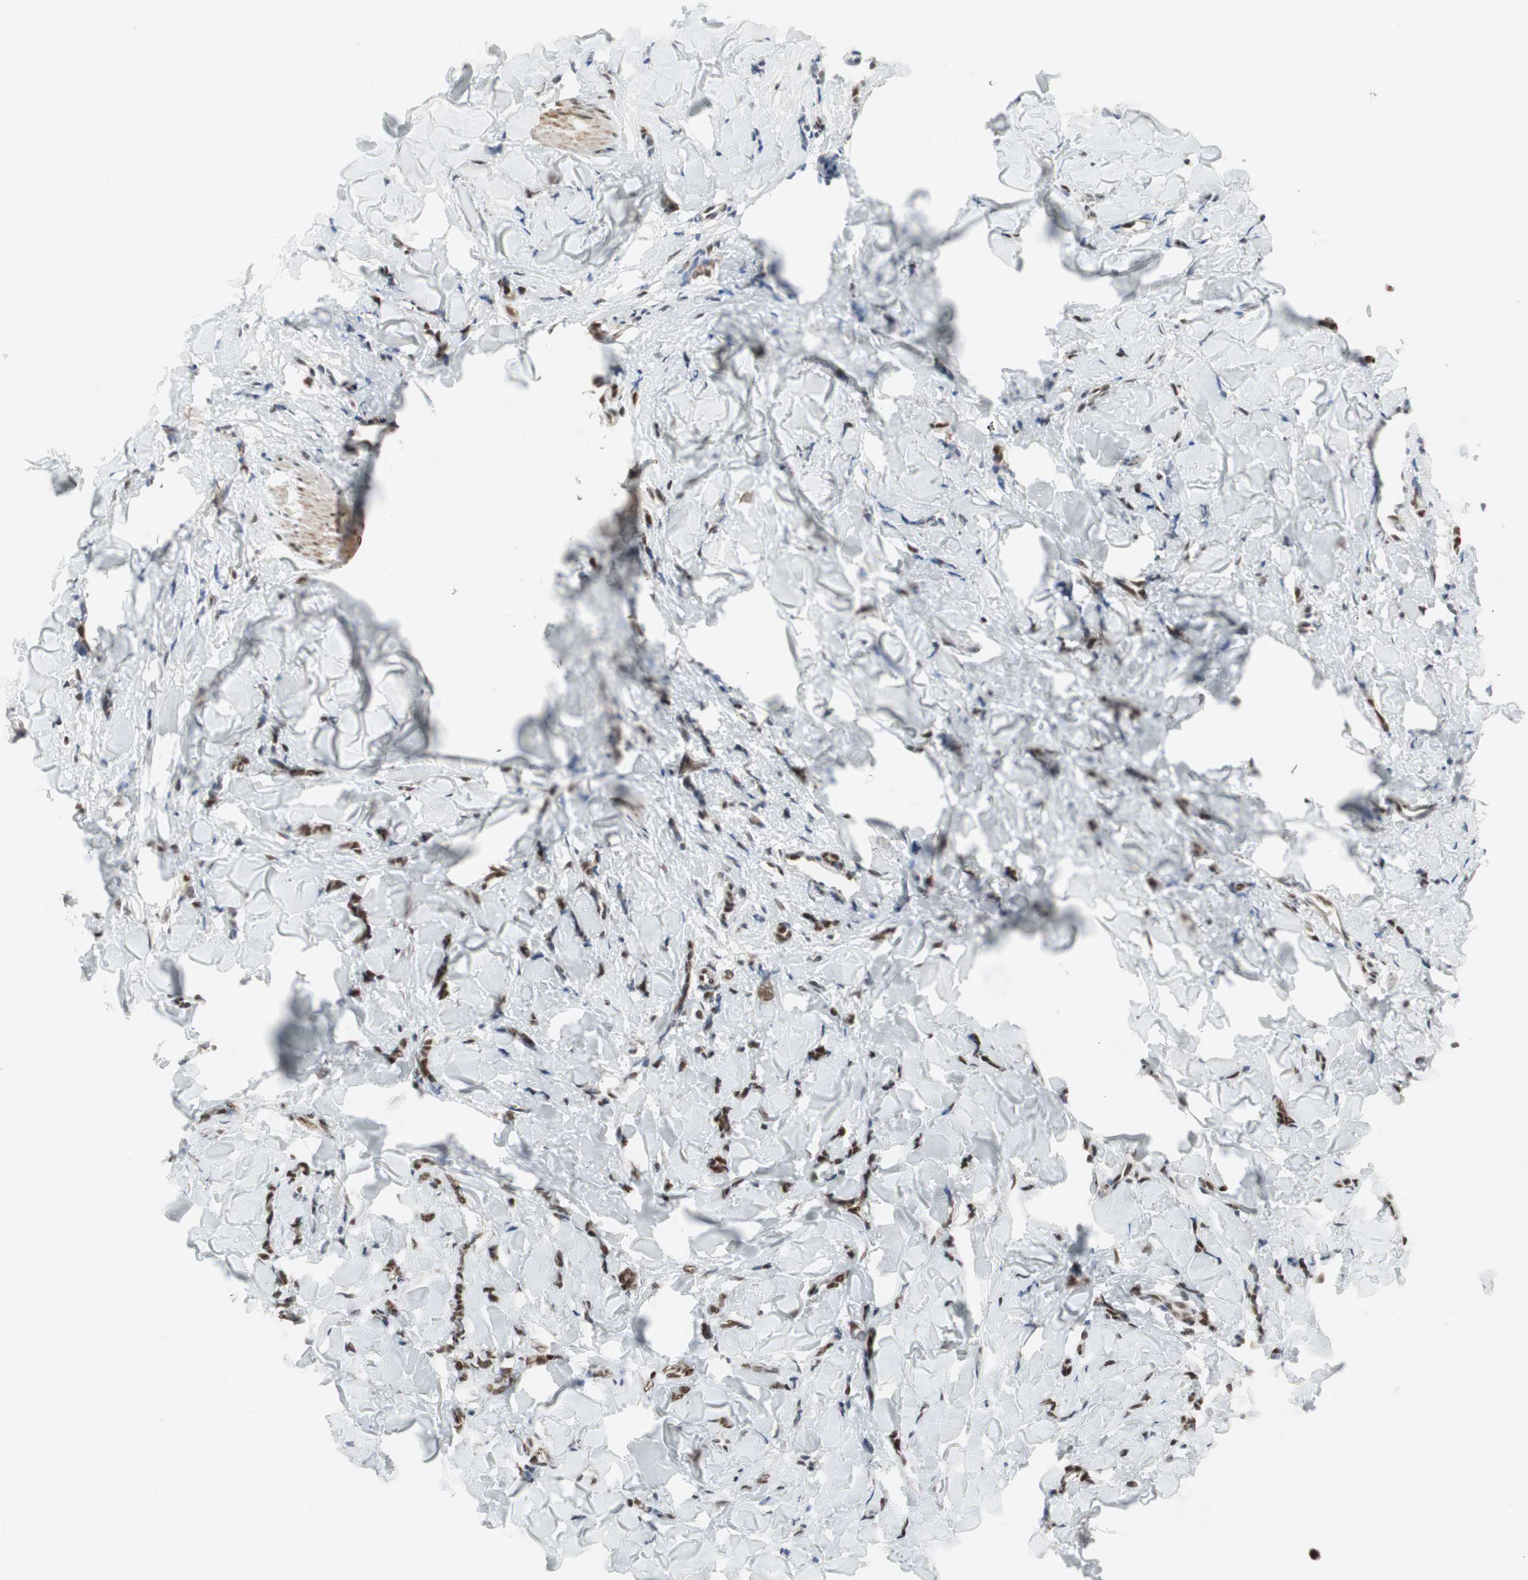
{"staining": {"intensity": "strong", "quantity": ">75%", "location": "nuclear"}, "tissue": "breast cancer", "cell_type": "Tumor cells", "image_type": "cancer", "snomed": [{"axis": "morphology", "description": "Lobular carcinoma"}, {"axis": "topography", "description": "Skin"}, {"axis": "topography", "description": "Breast"}], "caption": "Immunohistochemistry image of breast cancer stained for a protein (brown), which exhibits high levels of strong nuclear staining in about >75% of tumor cells.", "gene": "RTF1", "patient": {"sex": "female", "age": 46}}